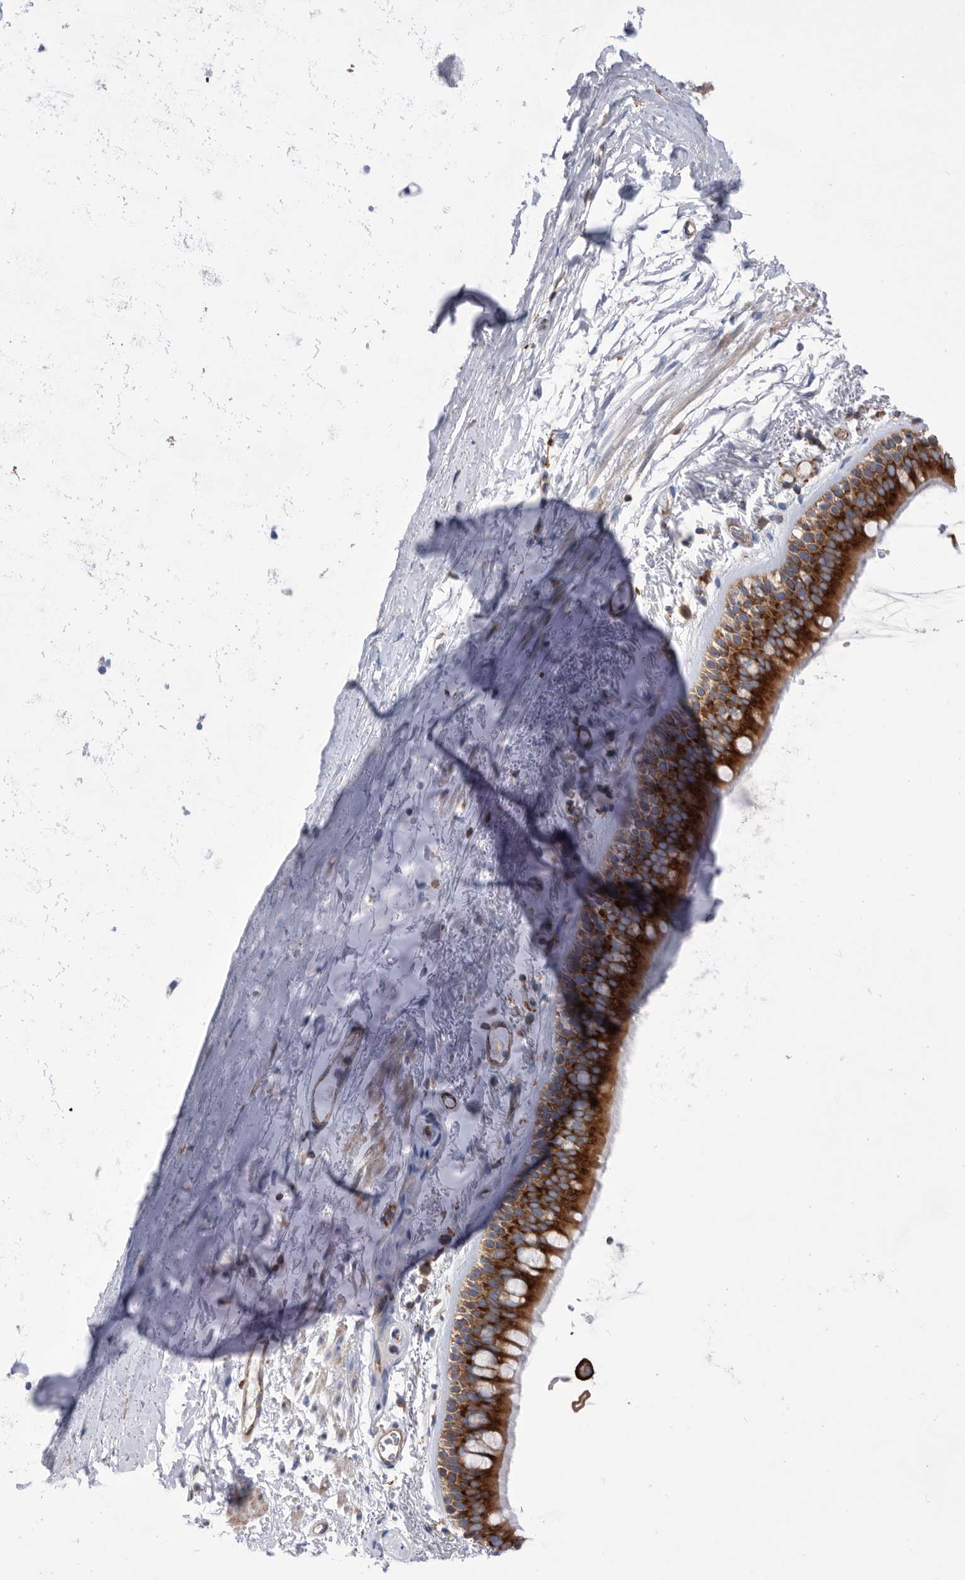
{"staining": {"intensity": "moderate", "quantity": ">75%", "location": "cytoplasmic/membranous"}, "tissue": "bronchus", "cell_type": "Respiratory epithelial cells", "image_type": "normal", "snomed": [{"axis": "morphology", "description": "Normal tissue, NOS"}, {"axis": "topography", "description": "Lymph node"}, {"axis": "topography", "description": "Bronchus"}], "caption": "The micrograph exhibits immunohistochemical staining of unremarkable bronchus. There is moderate cytoplasmic/membranous expression is seen in about >75% of respiratory epithelial cells.", "gene": "SMG7", "patient": {"sex": "female", "age": 70}}